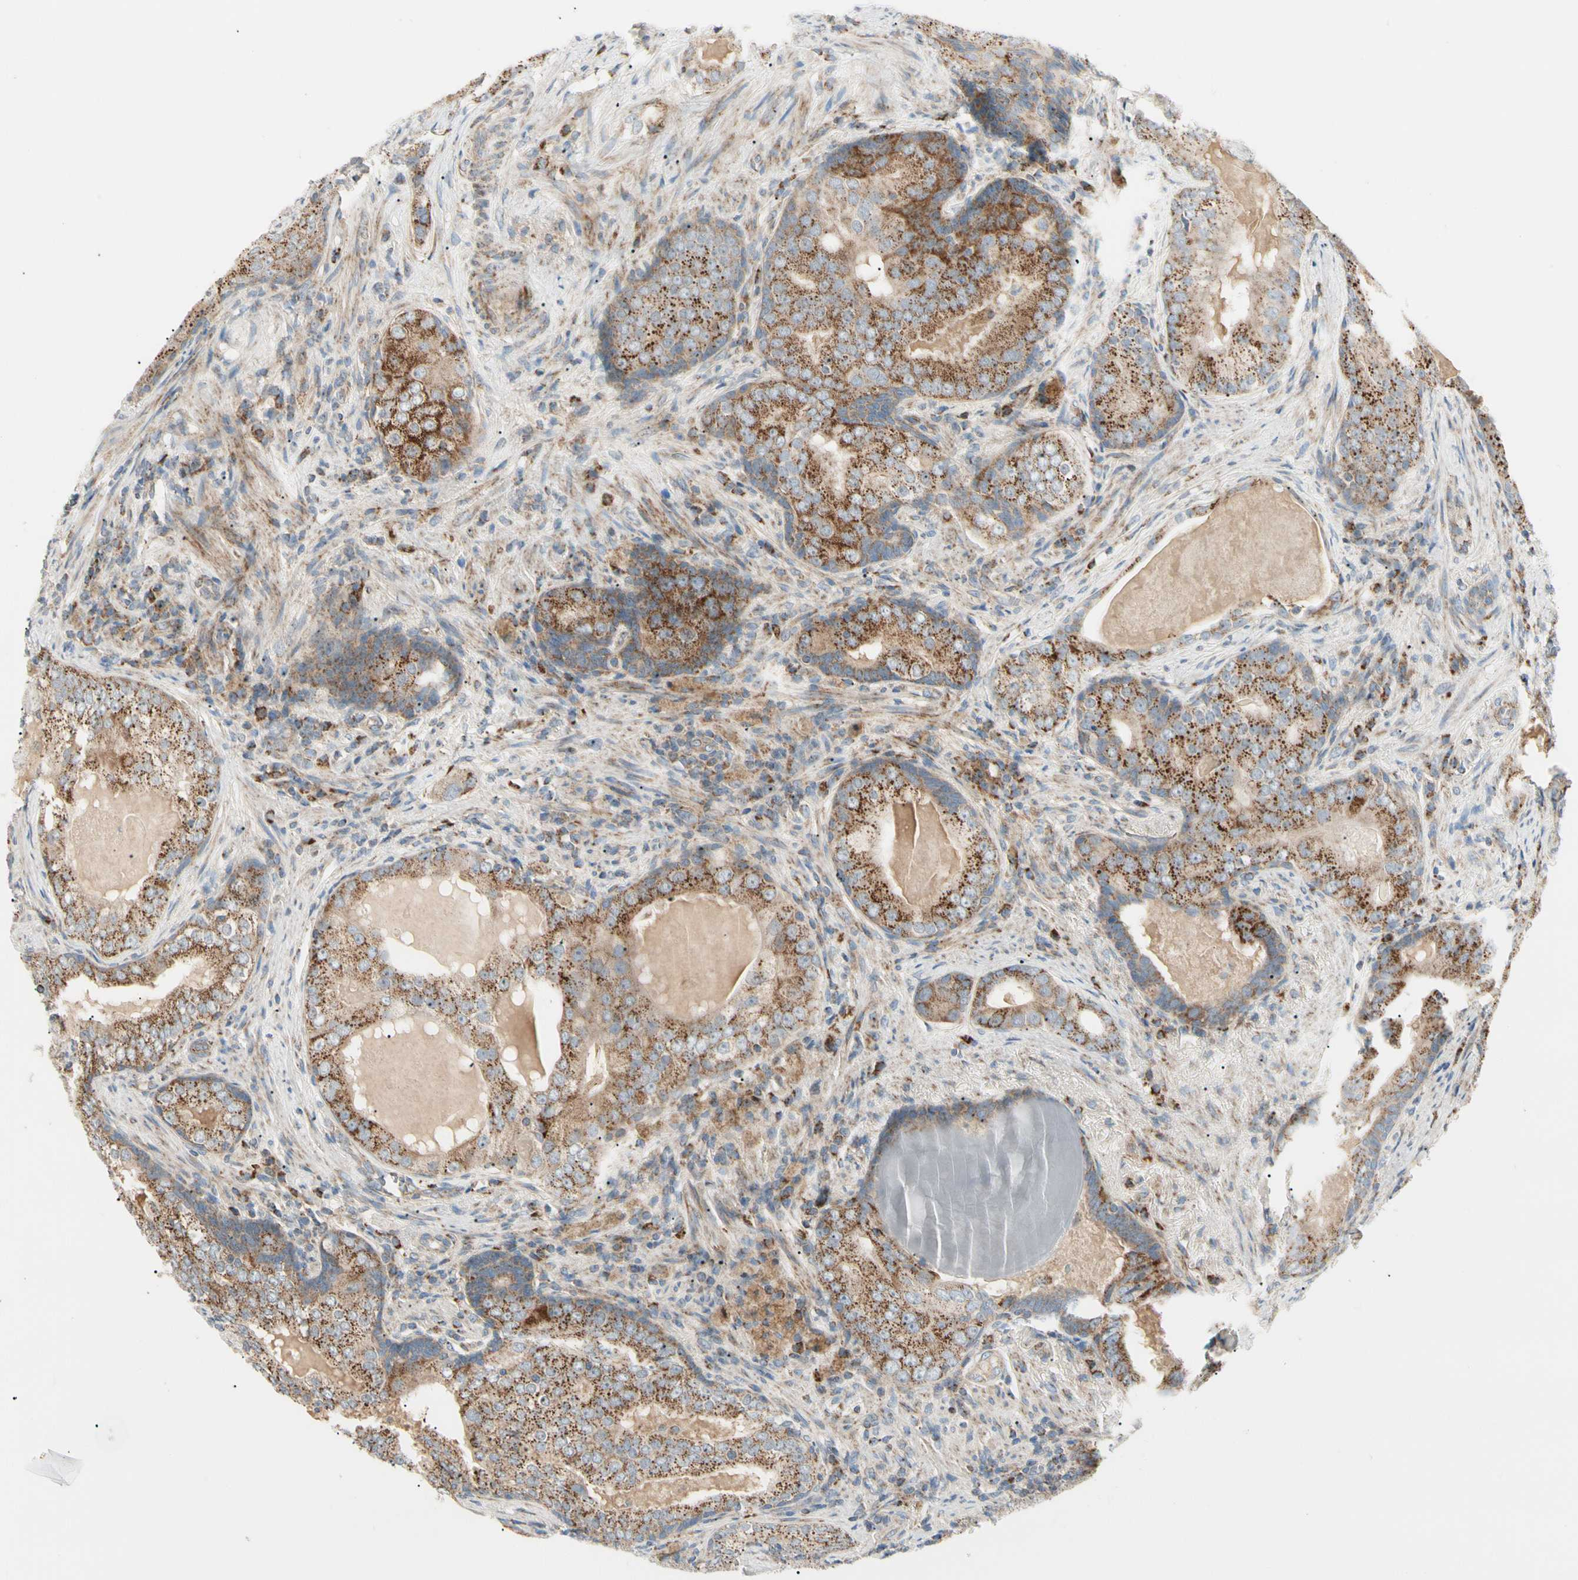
{"staining": {"intensity": "strong", "quantity": ">75%", "location": "cytoplasmic/membranous"}, "tissue": "prostate cancer", "cell_type": "Tumor cells", "image_type": "cancer", "snomed": [{"axis": "morphology", "description": "Adenocarcinoma, High grade"}, {"axis": "topography", "description": "Prostate"}], "caption": "The histopathology image displays a brown stain indicating the presence of a protein in the cytoplasmic/membranous of tumor cells in prostate cancer. The staining was performed using DAB (3,3'-diaminobenzidine), with brown indicating positive protein expression. Nuclei are stained blue with hematoxylin.", "gene": "TBC1D10A", "patient": {"sex": "male", "age": 66}}